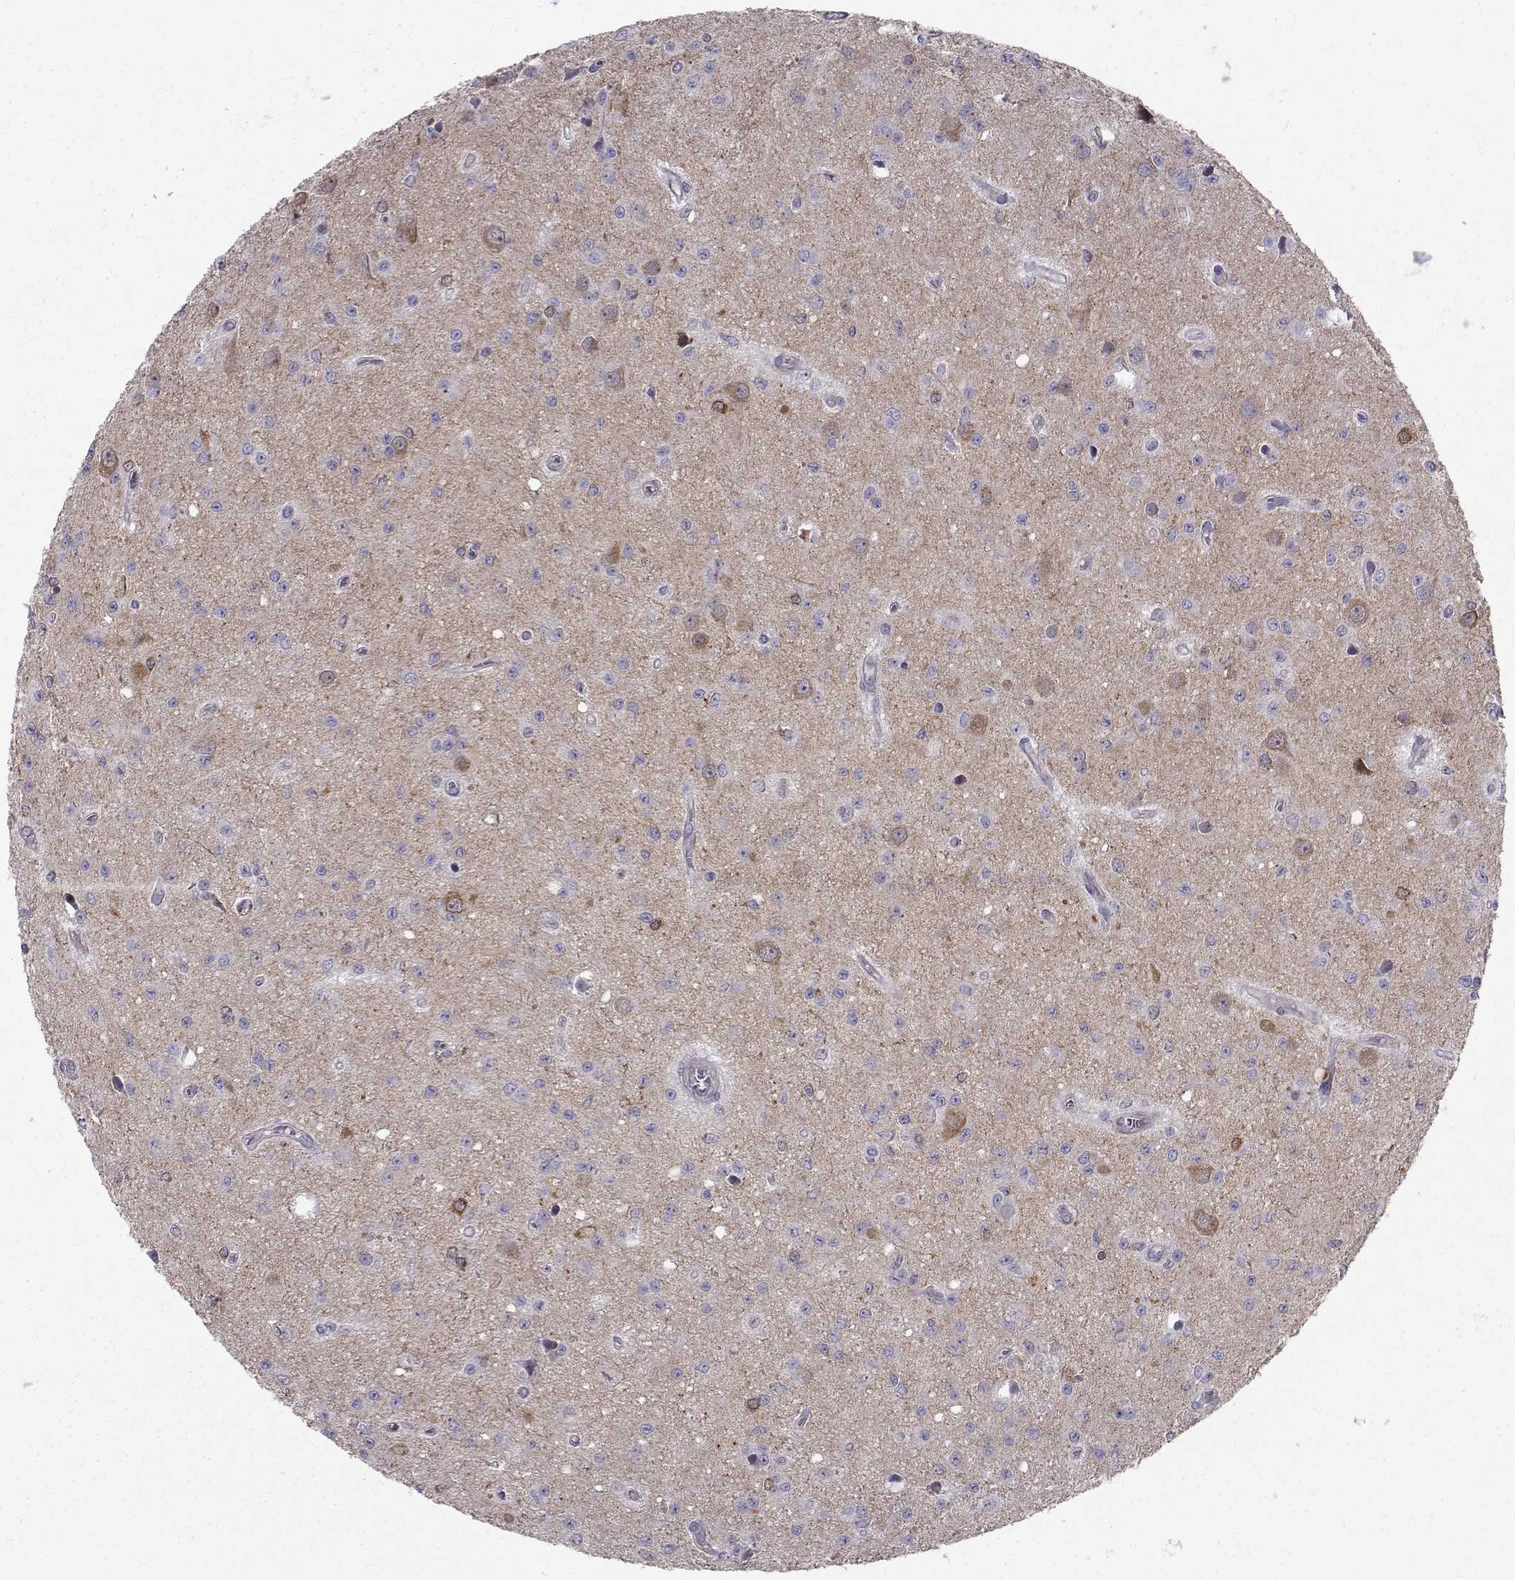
{"staining": {"intensity": "negative", "quantity": "none", "location": "none"}, "tissue": "glioma", "cell_type": "Tumor cells", "image_type": "cancer", "snomed": [{"axis": "morphology", "description": "Glioma, malignant, Low grade"}, {"axis": "topography", "description": "Brain"}], "caption": "Immunohistochemistry of glioma exhibits no positivity in tumor cells.", "gene": "PEX5L", "patient": {"sex": "female", "age": 45}}